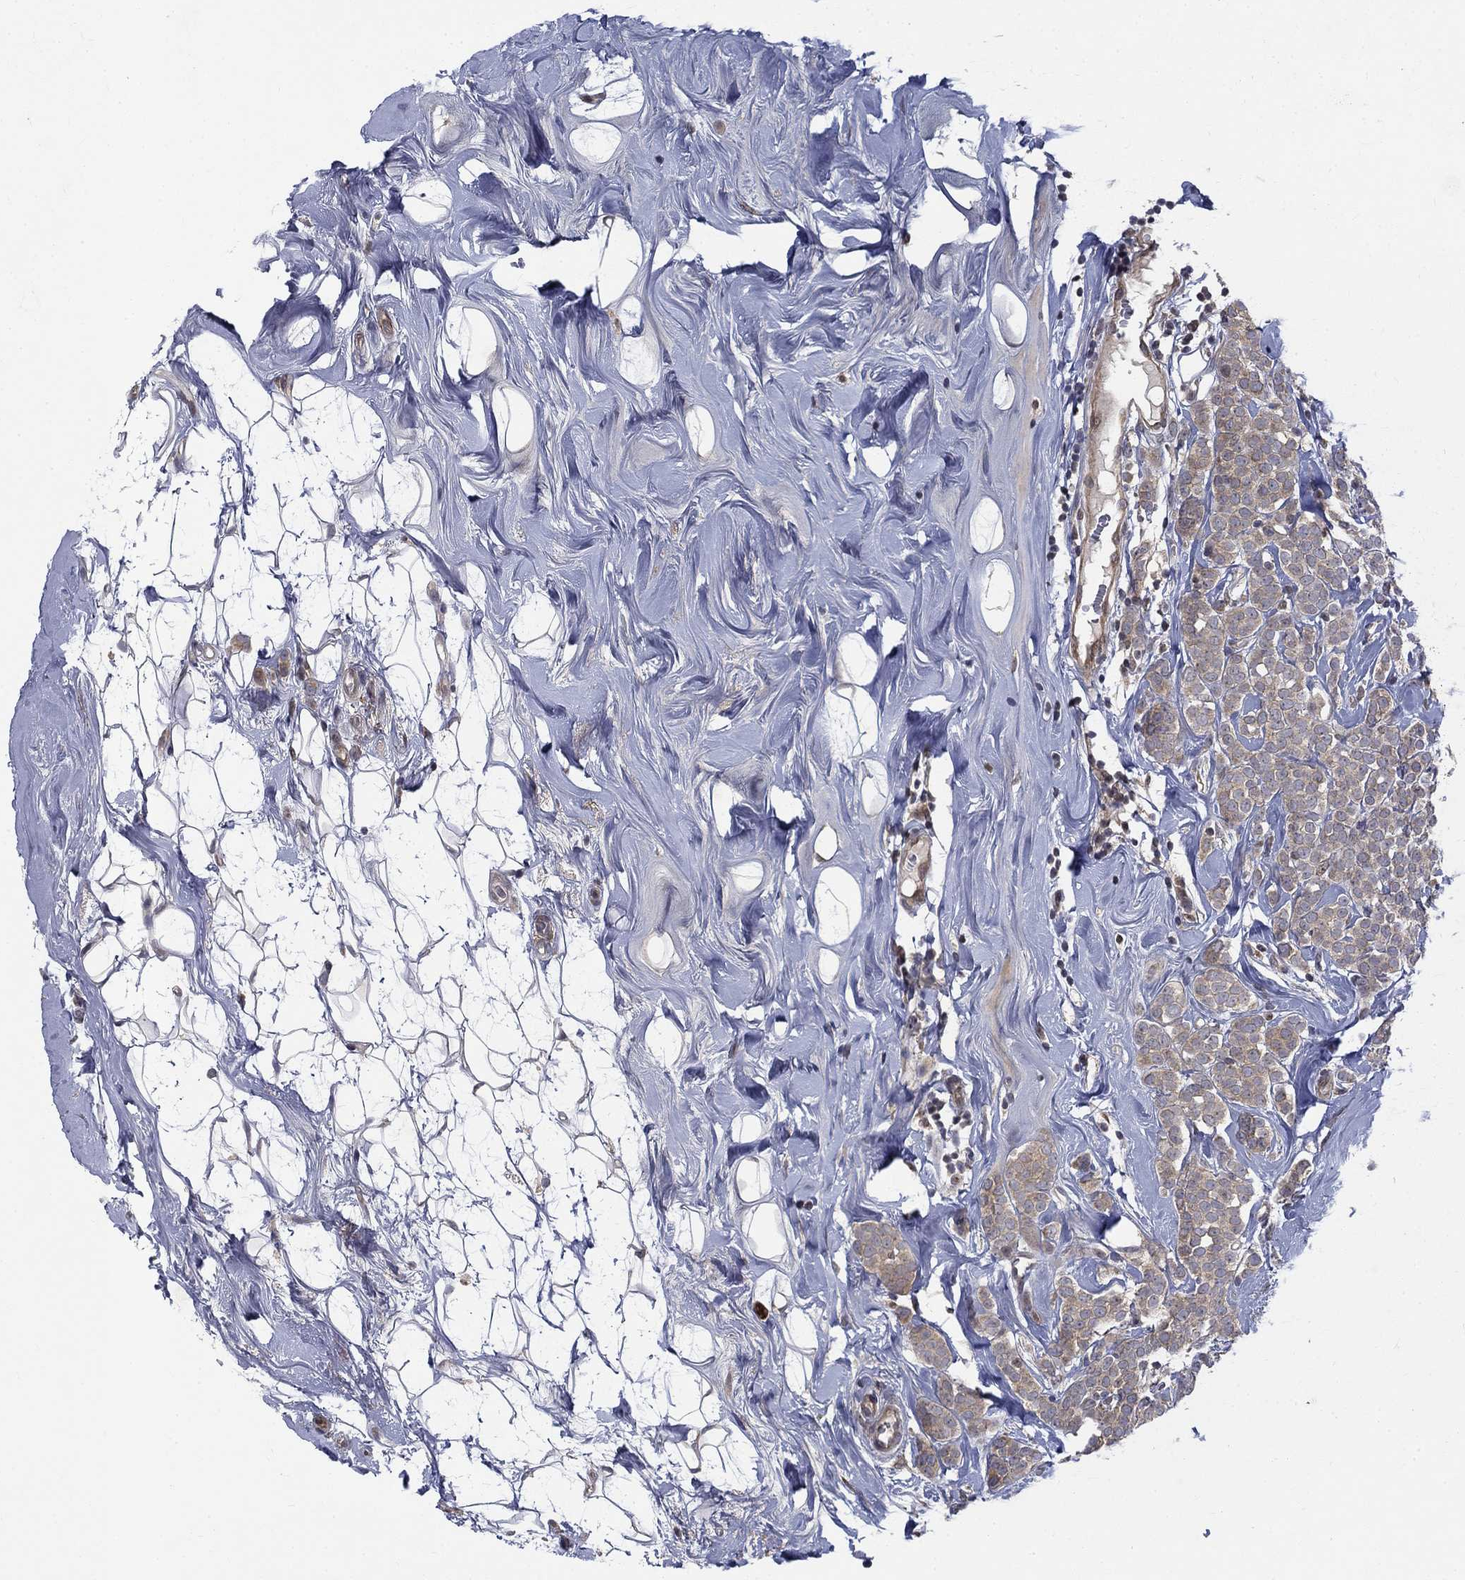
{"staining": {"intensity": "weak", "quantity": "25%-75%", "location": "cytoplasmic/membranous"}, "tissue": "breast cancer", "cell_type": "Tumor cells", "image_type": "cancer", "snomed": [{"axis": "morphology", "description": "Lobular carcinoma"}, {"axis": "topography", "description": "Breast"}], "caption": "Protein staining by immunohistochemistry displays weak cytoplasmic/membranous staining in approximately 25%-75% of tumor cells in breast cancer. (DAB = brown stain, brightfield microscopy at high magnification).", "gene": "WDR19", "patient": {"sex": "female", "age": 49}}